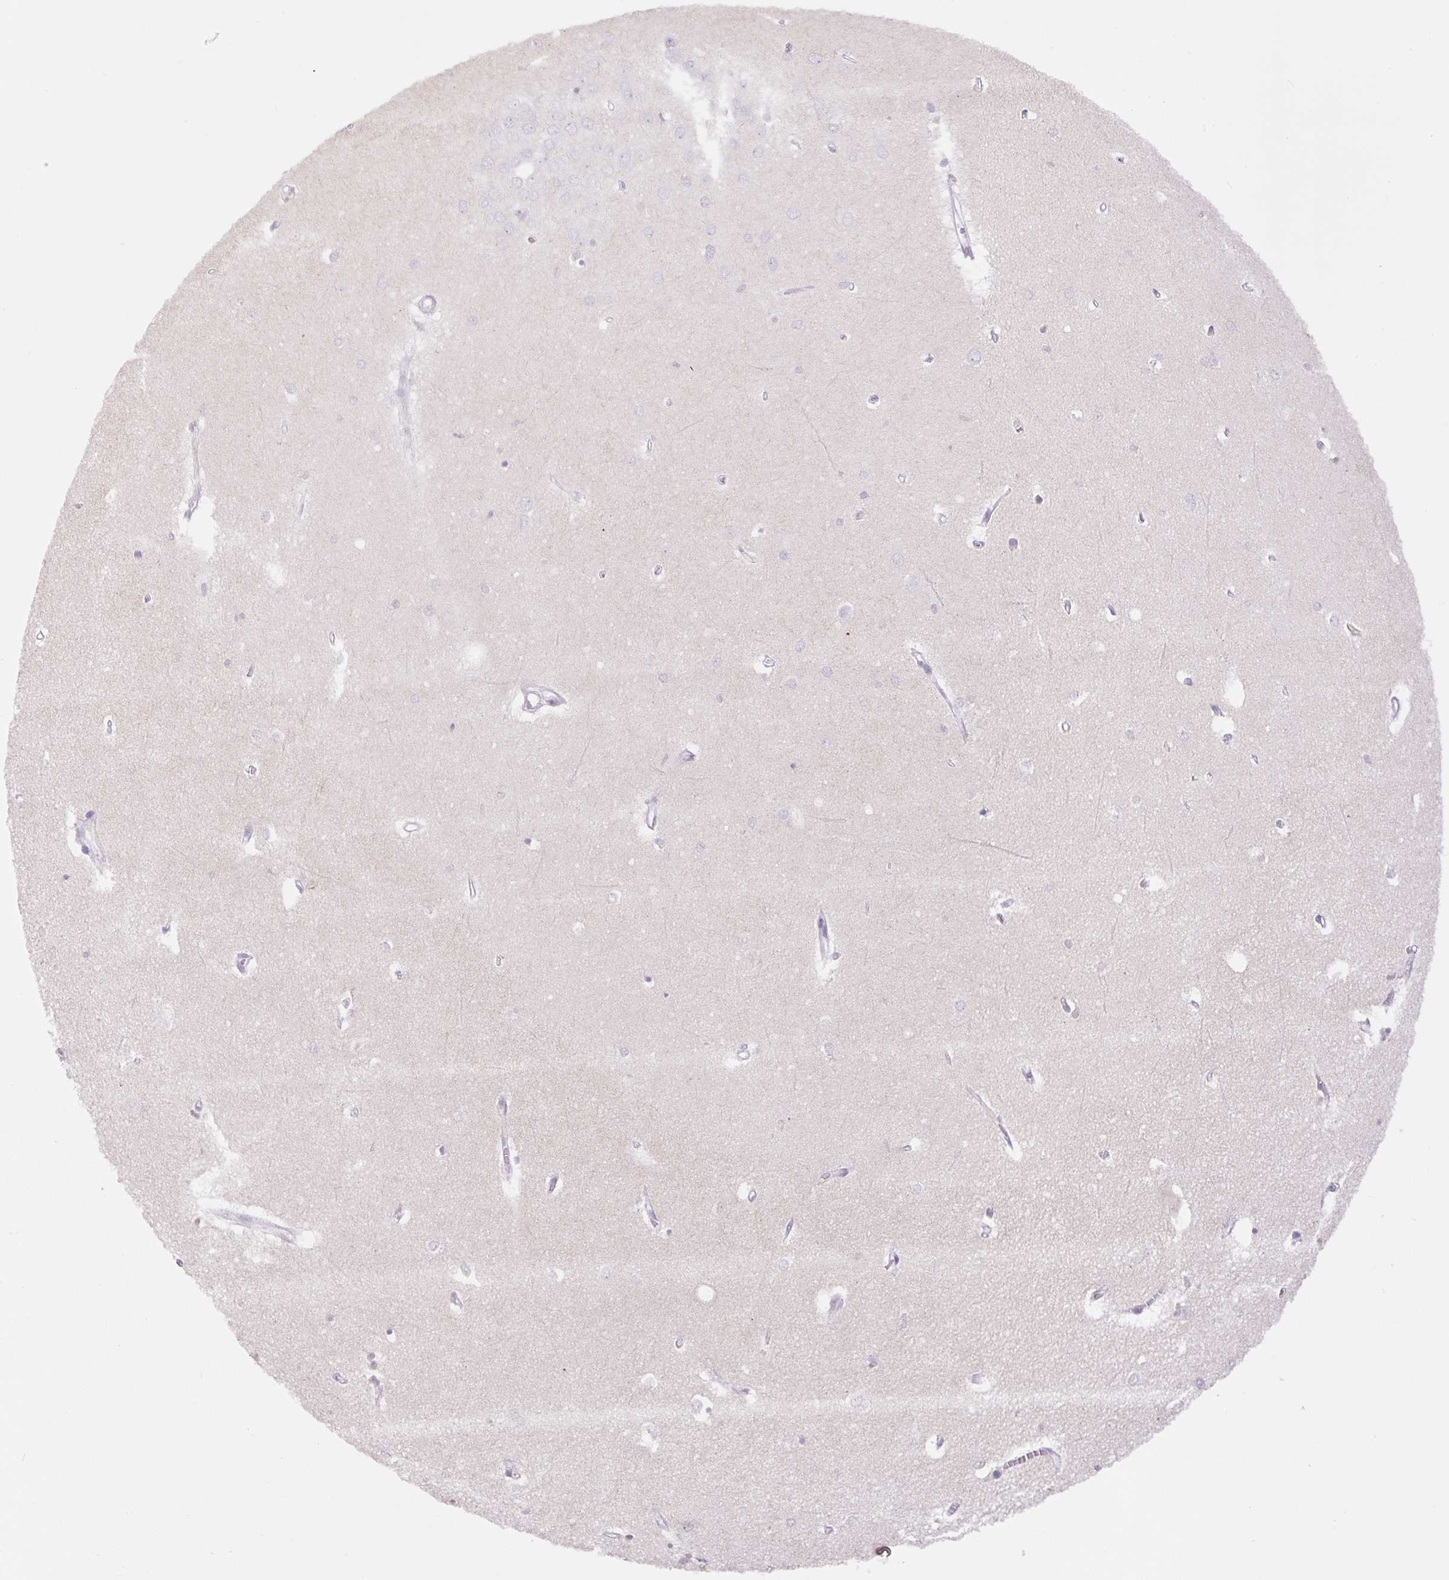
{"staining": {"intensity": "negative", "quantity": "none", "location": "none"}, "tissue": "hippocampus", "cell_type": "Glial cells", "image_type": "normal", "snomed": [{"axis": "morphology", "description": "Normal tissue, NOS"}, {"axis": "topography", "description": "Hippocampus"}], "caption": "DAB immunohistochemical staining of normal human hippocampus demonstrates no significant expression in glial cells.", "gene": "HCRTR2", "patient": {"sex": "female", "age": 64}}